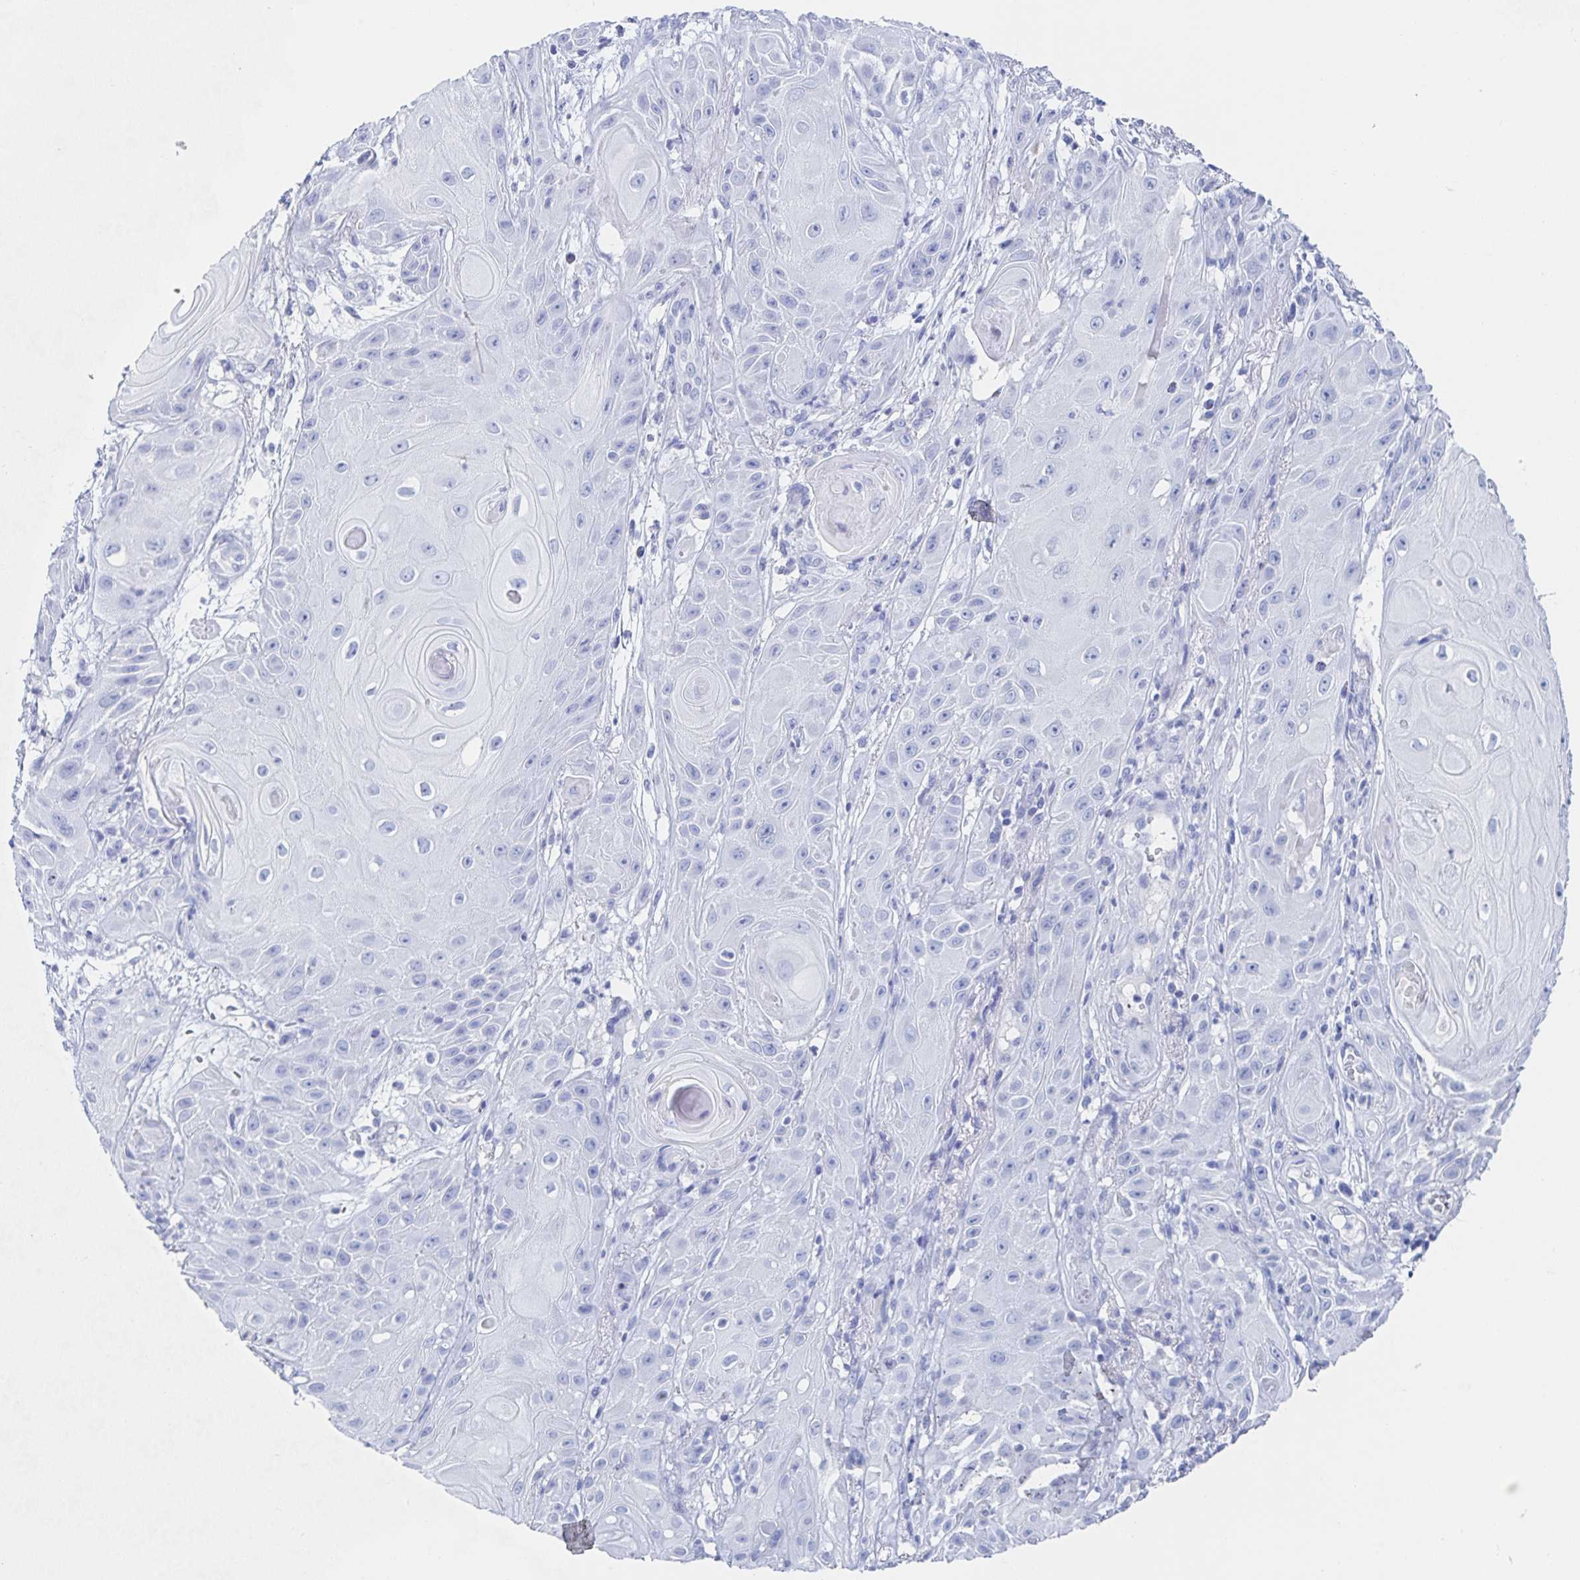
{"staining": {"intensity": "negative", "quantity": "none", "location": "none"}, "tissue": "skin cancer", "cell_type": "Tumor cells", "image_type": "cancer", "snomed": [{"axis": "morphology", "description": "Squamous cell carcinoma, NOS"}, {"axis": "topography", "description": "Skin"}], "caption": "Immunohistochemistry micrograph of human squamous cell carcinoma (skin) stained for a protein (brown), which reveals no staining in tumor cells.", "gene": "DMBT1", "patient": {"sex": "male", "age": 62}}